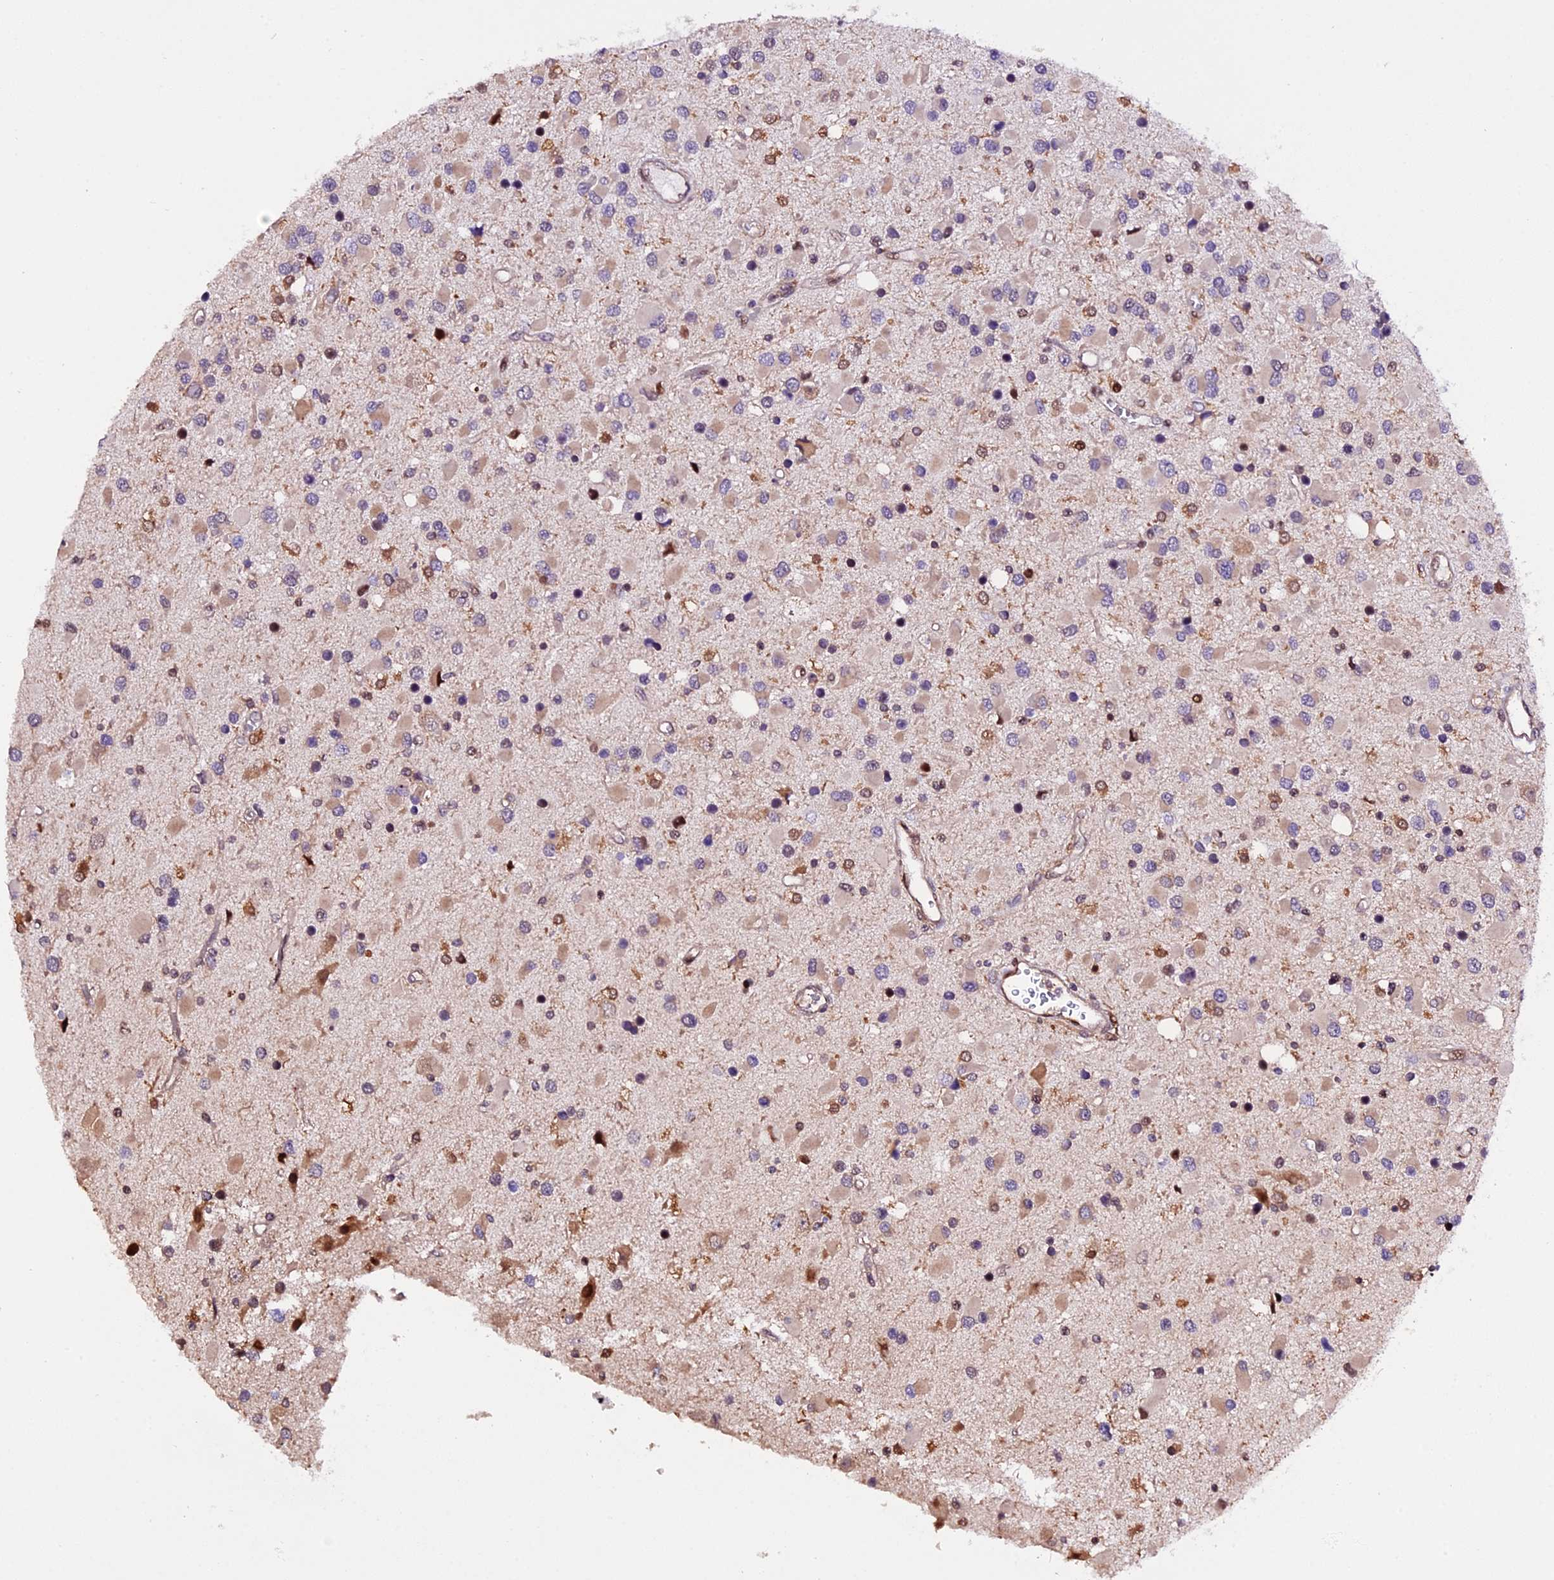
{"staining": {"intensity": "moderate", "quantity": "<25%", "location": "cytoplasmic/membranous,nuclear"}, "tissue": "glioma", "cell_type": "Tumor cells", "image_type": "cancer", "snomed": [{"axis": "morphology", "description": "Glioma, malignant, High grade"}, {"axis": "topography", "description": "Brain"}], "caption": "Protein expression analysis of glioma reveals moderate cytoplasmic/membranous and nuclear staining in about <25% of tumor cells.", "gene": "HERPUD1", "patient": {"sex": "male", "age": 53}}